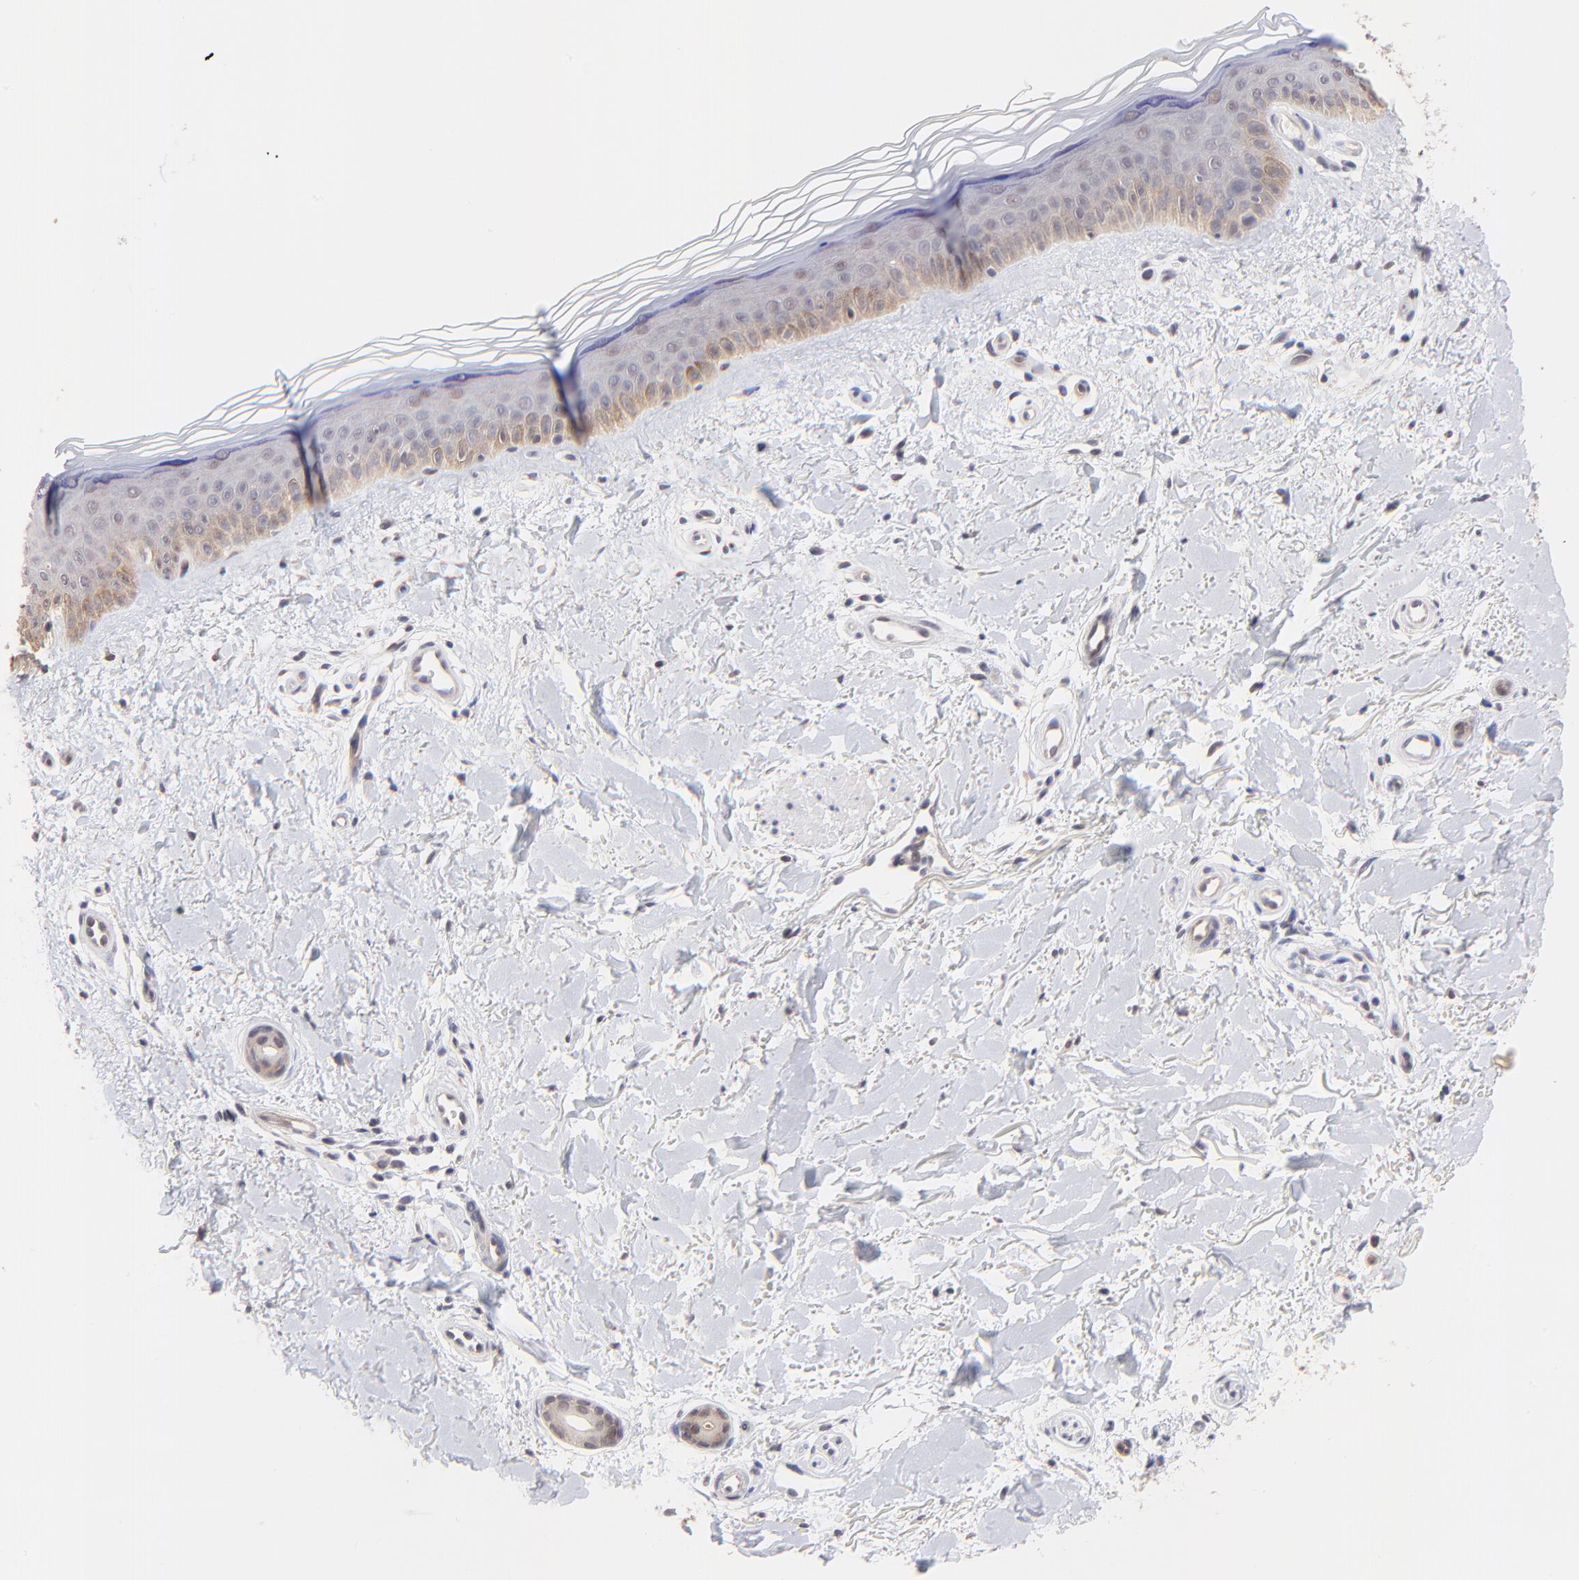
{"staining": {"intensity": "weak", "quantity": ">75%", "location": "cytoplasmic/membranous"}, "tissue": "skin", "cell_type": "Fibroblasts", "image_type": "normal", "snomed": [{"axis": "morphology", "description": "Normal tissue, NOS"}, {"axis": "topography", "description": "Skin"}], "caption": "Skin stained with a brown dye shows weak cytoplasmic/membranous positive expression in about >75% of fibroblasts.", "gene": "ZNF747", "patient": {"sex": "female", "age": 19}}